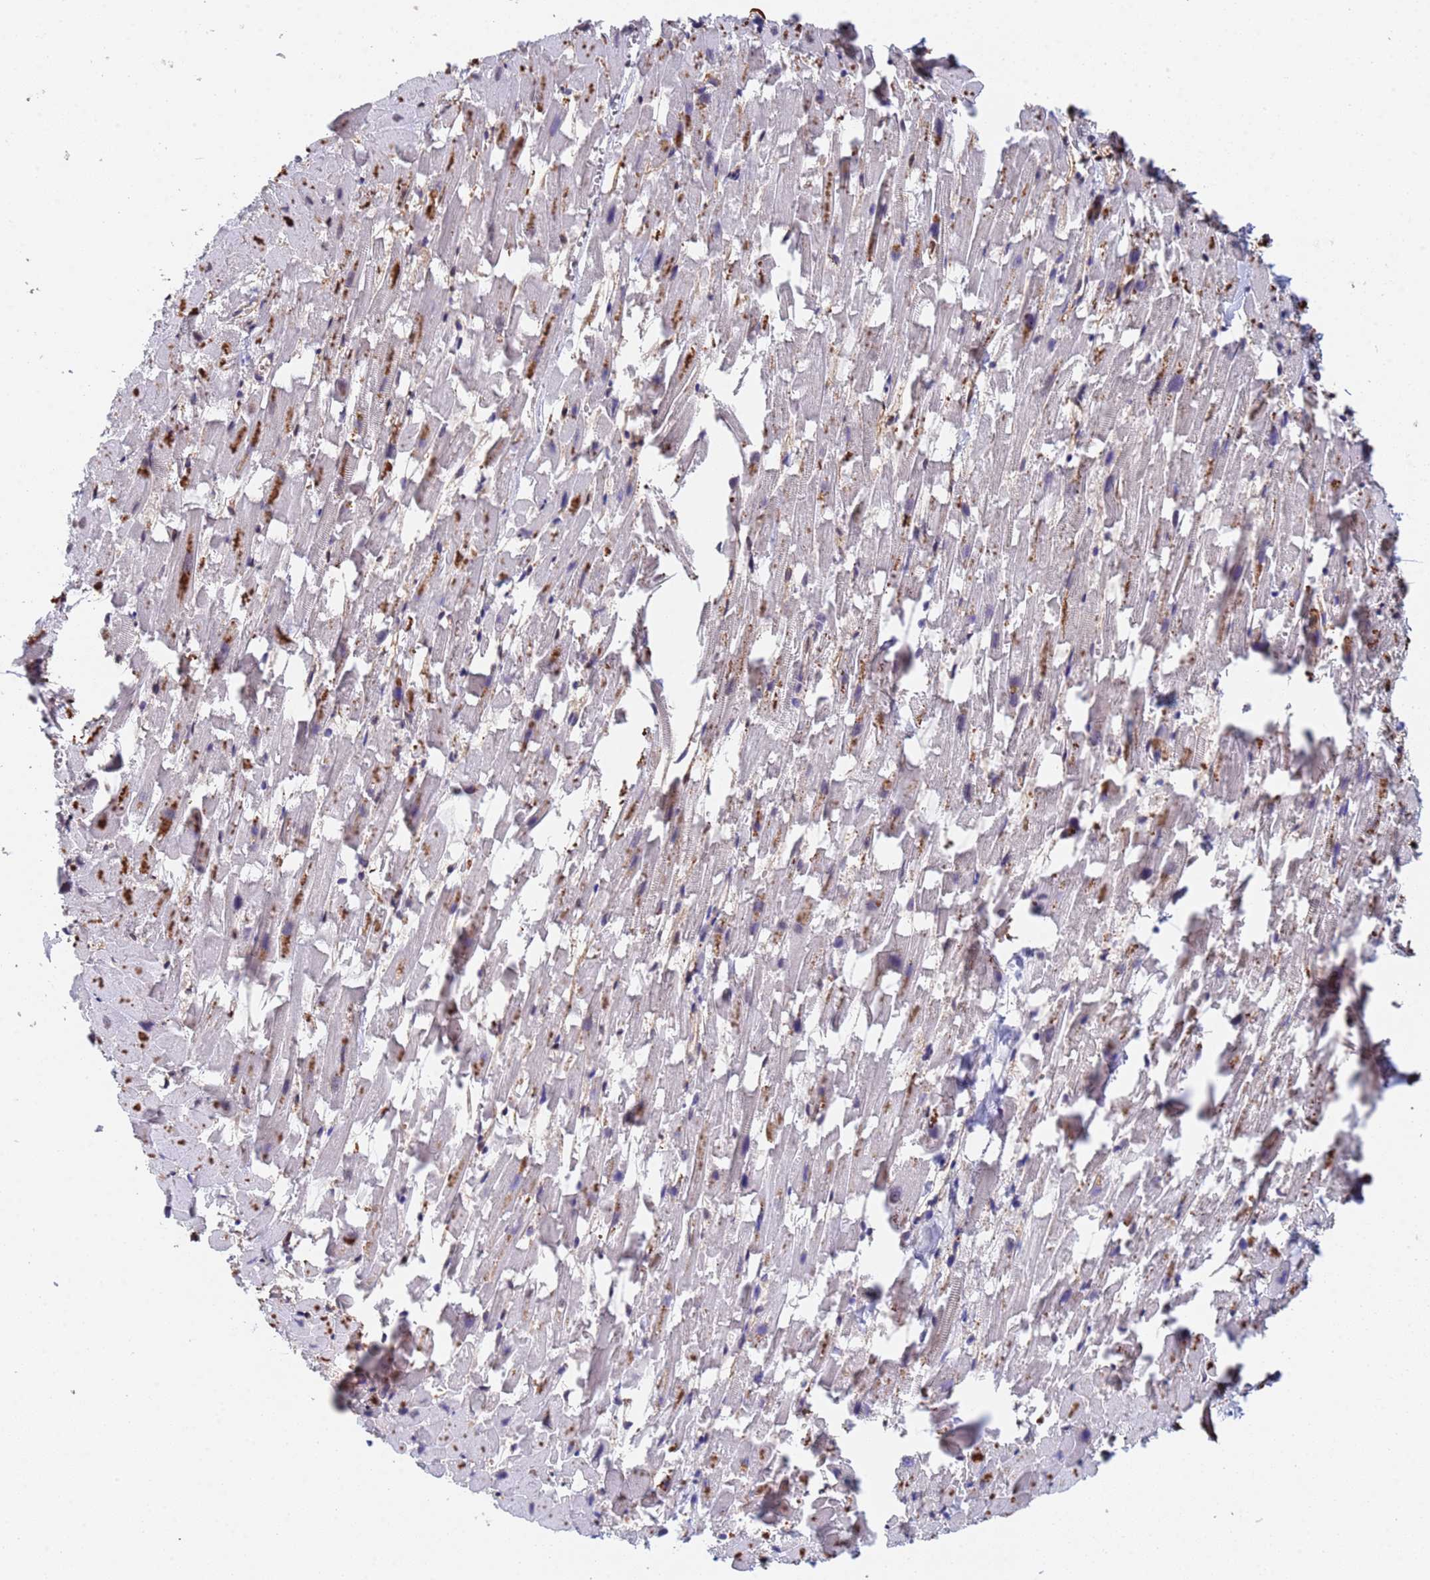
{"staining": {"intensity": "moderate", "quantity": "<25%", "location": "cytoplasmic/membranous,nuclear"}, "tissue": "heart muscle", "cell_type": "Cardiomyocytes", "image_type": "normal", "snomed": [{"axis": "morphology", "description": "Normal tissue, NOS"}, {"axis": "topography", "description": "Heart"}], "caption": "A brown stain labels moderate cytoplasmic/membranous,nuclear expression of a protein in cardiomyocytes of normal heart muscle. The protein of interest is shown in brown color, while the nuclei are stained blue.", "gene": "SUMO2", "patient": {"sex": "female", "age": 64}}